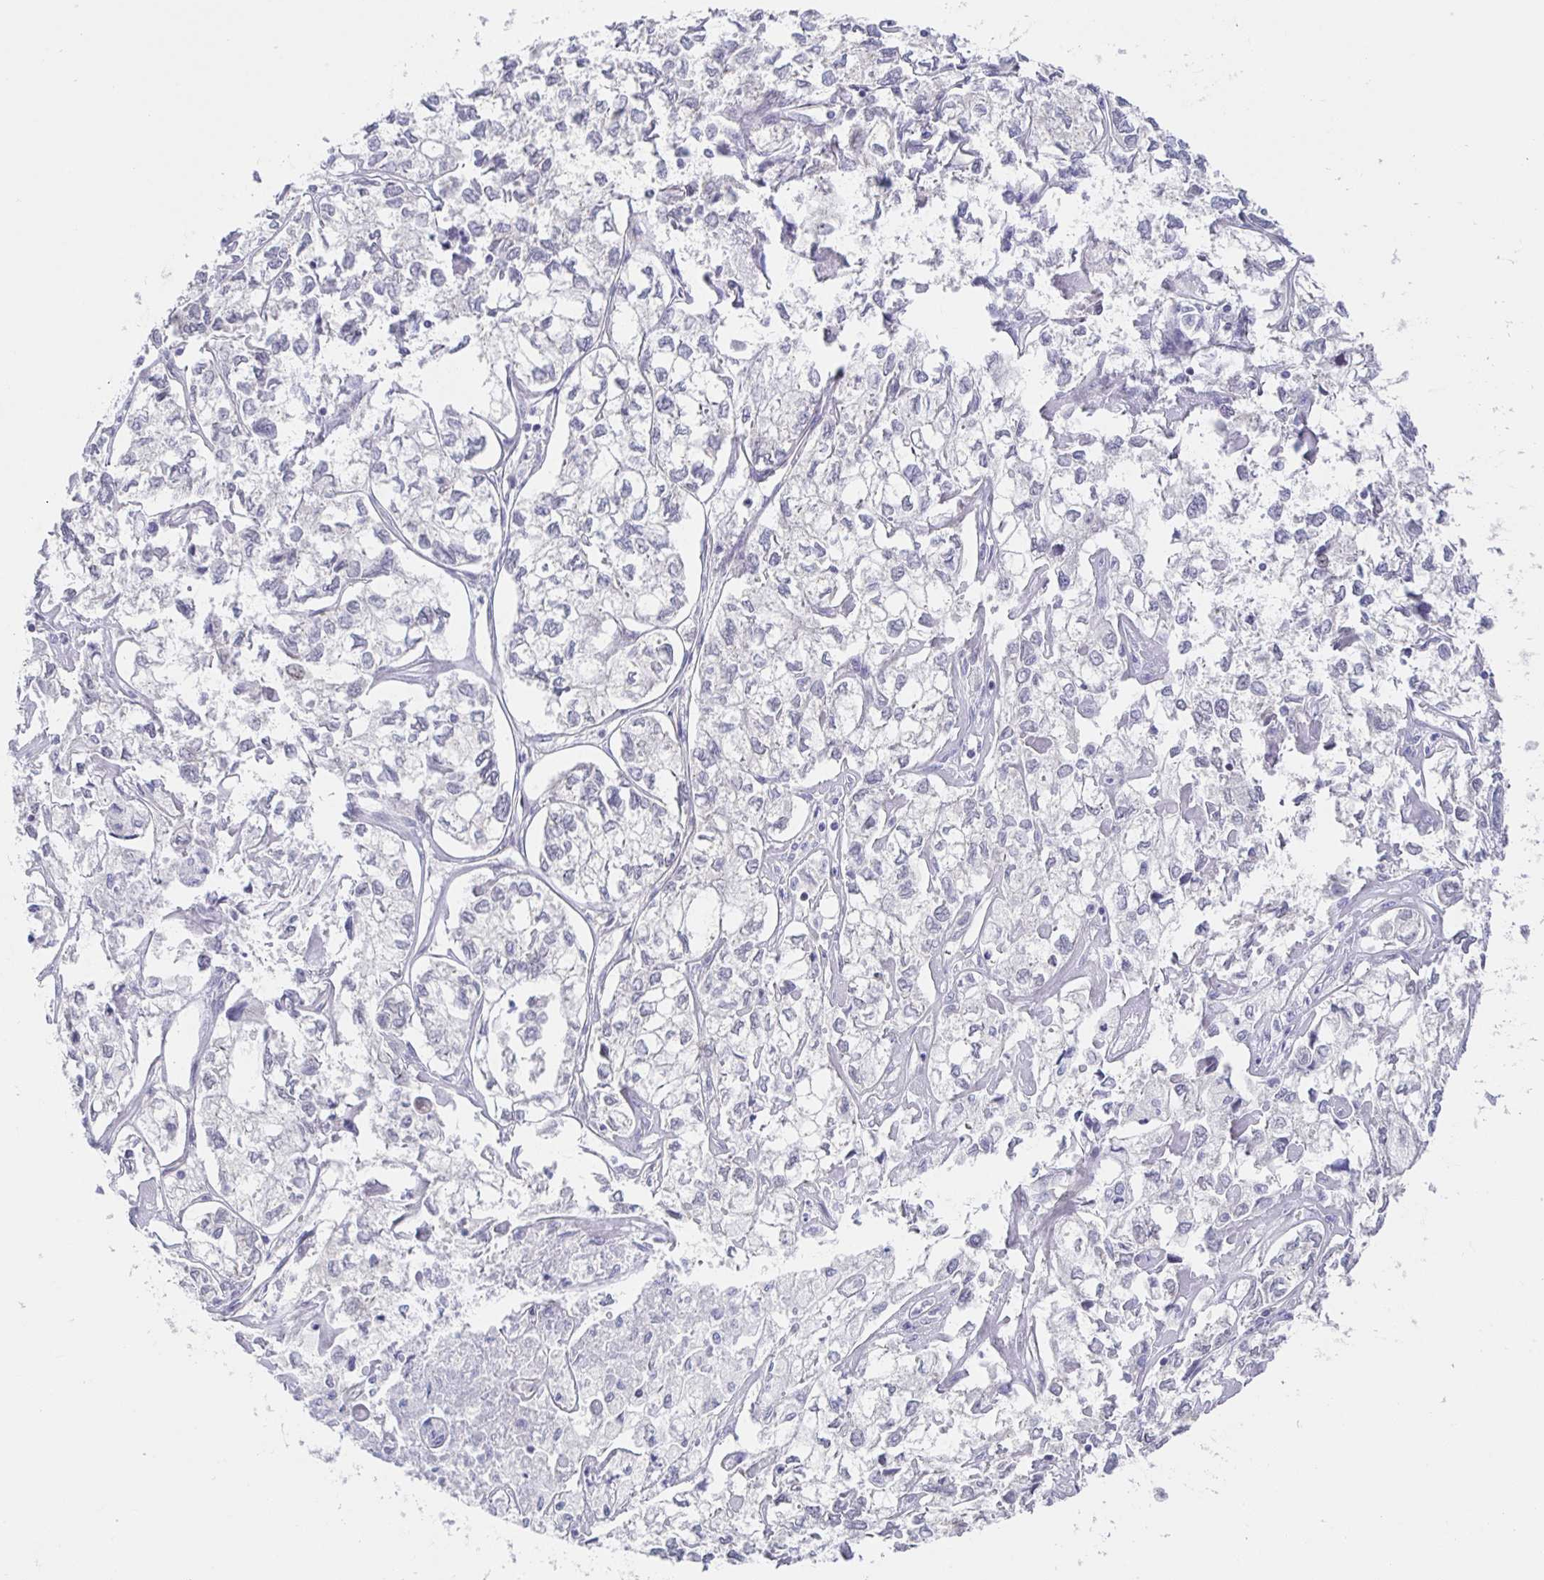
{"staining": {"intensity": "negative", "quantity": "none", "location": "none"}, "tissue": "ovarian cancer", "cell_type": "Tumor cells", "image_type": "cancer", "snomed": [{"axis": "morphology", "description": "Carcinoma, endometroid"}, {"axis": "topography", "description": "Ovary"}], "caption": "An immunohistochemistry (IHC) histopathology image of ovarian cancer (endometroid carcinoma) is shown. There is no staining in tumor cells of ovarian cancer (endometroid carcinoma).", "gene": "CIT", "patient": {"sex": "female", "age": 64}}